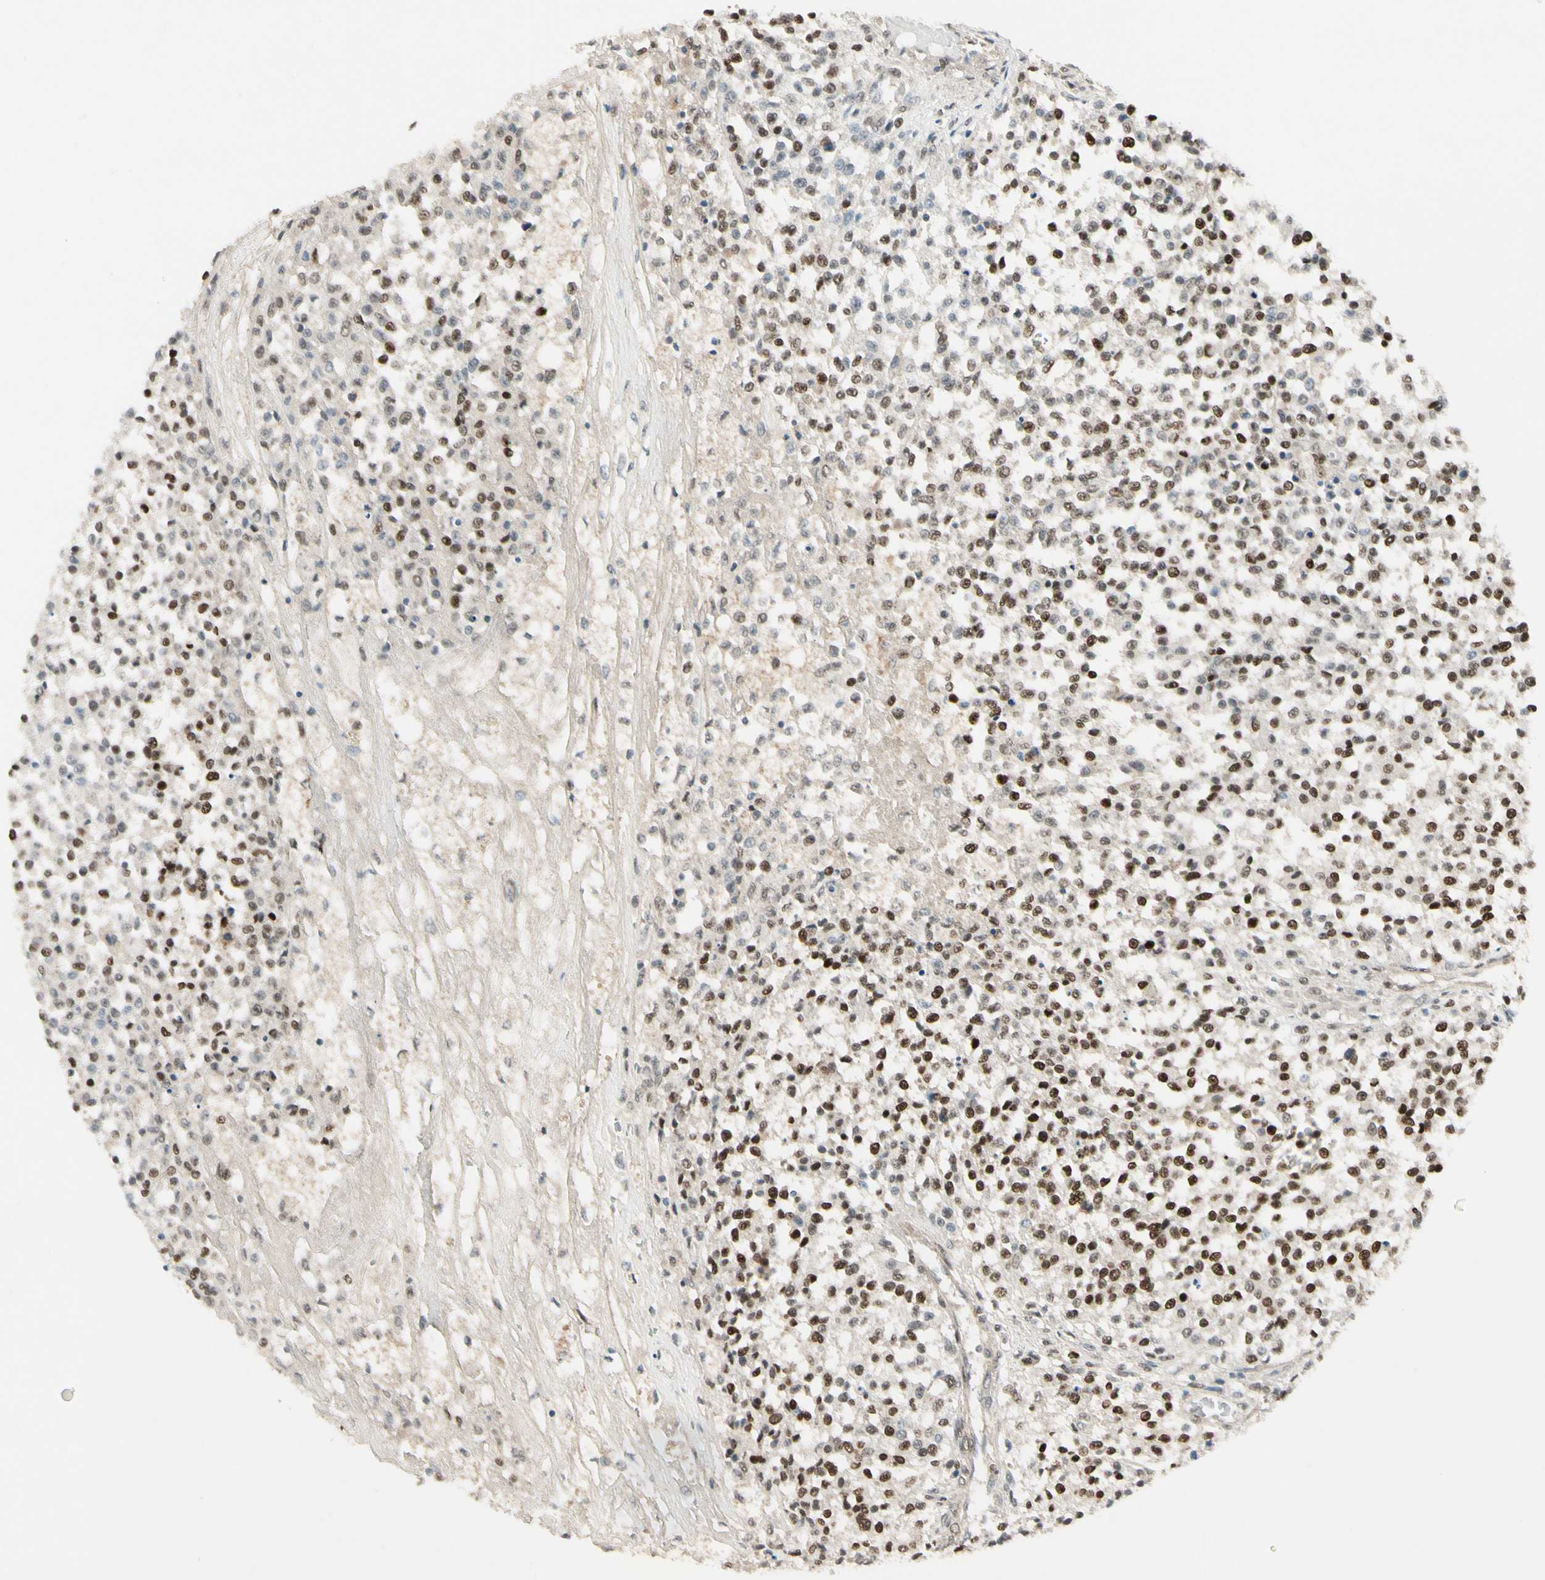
{"staining": {"intensity": "moderate", "quantity": ">75%", "location": "nuclear"}, "tissue": "testis cancer", "cell_type": "Tumor cells", "image_type": "cancer", "snomed": [{"axis": "morphology", "description": "Seminoma, NOS"}, {"axis": "topography", "description": "Testis"}], "caption": "Protein staining demonstrates moderate nuclear staining in approximately >75% of tumor cells in seminoma (testis).", "gene": "GTF3A", "patient": {"sex": "male", "age": 59}}